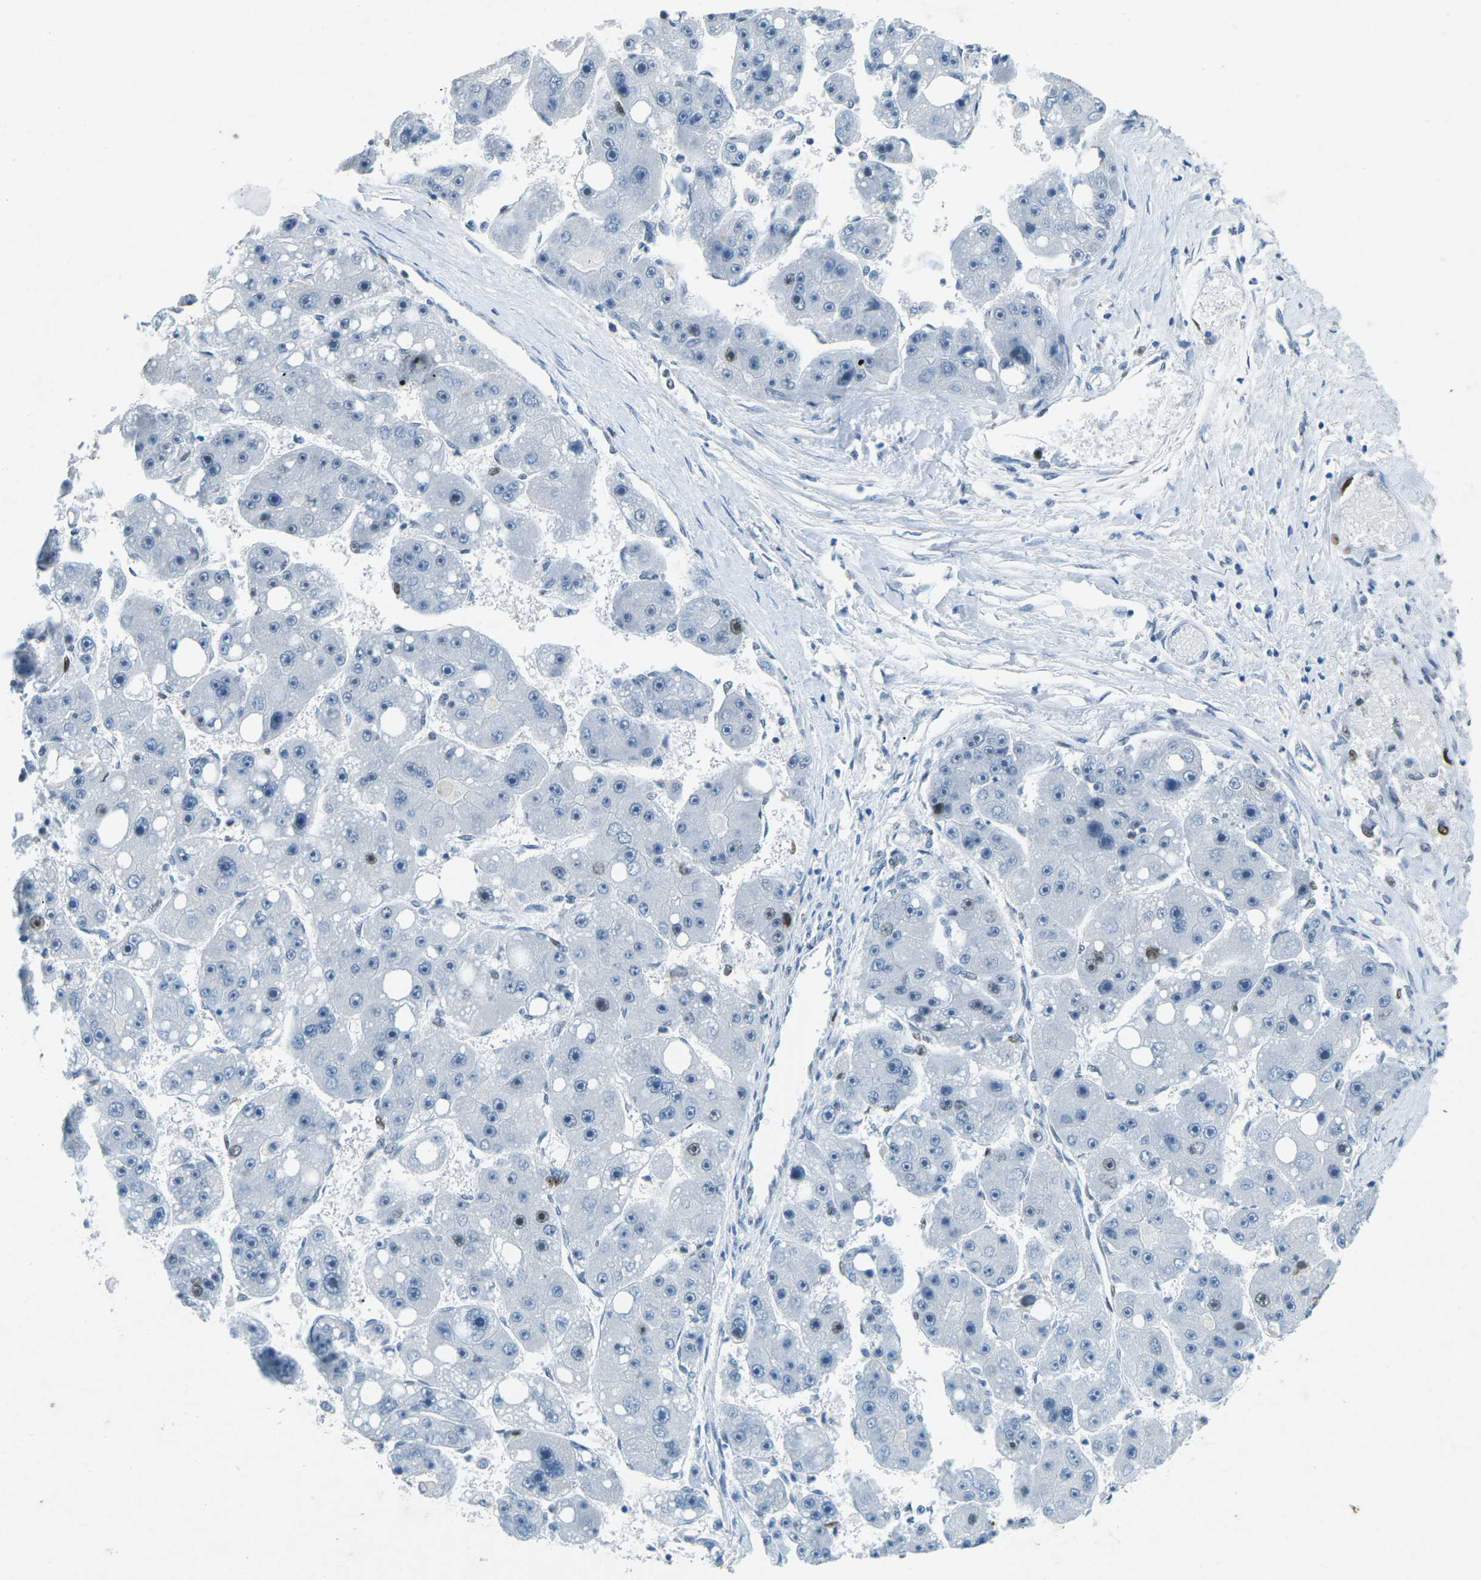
{"staining": {"intensity": "moderate", "quantity": "<25%", "location": "nuclear"}, "tissue": "liver cancer", "cell_type": "Tumor cells", "image_type": "cancer", "snomed": [{"axis": "morphology", "description": "Carcinoma, Hepatocellular, NOS"}, {"axis": "topography", "description": "Liver"}], "caption": "IHC image of neoplastic tissue: human liver cancer stained using immunohistochemistry reveals low levels of moderate protein expression localized specifically in the nuclear of tumor cells, appearing as a nuclear brown color.", "gene": "RB1", "patient": {"sex": "female", "age": 61}}